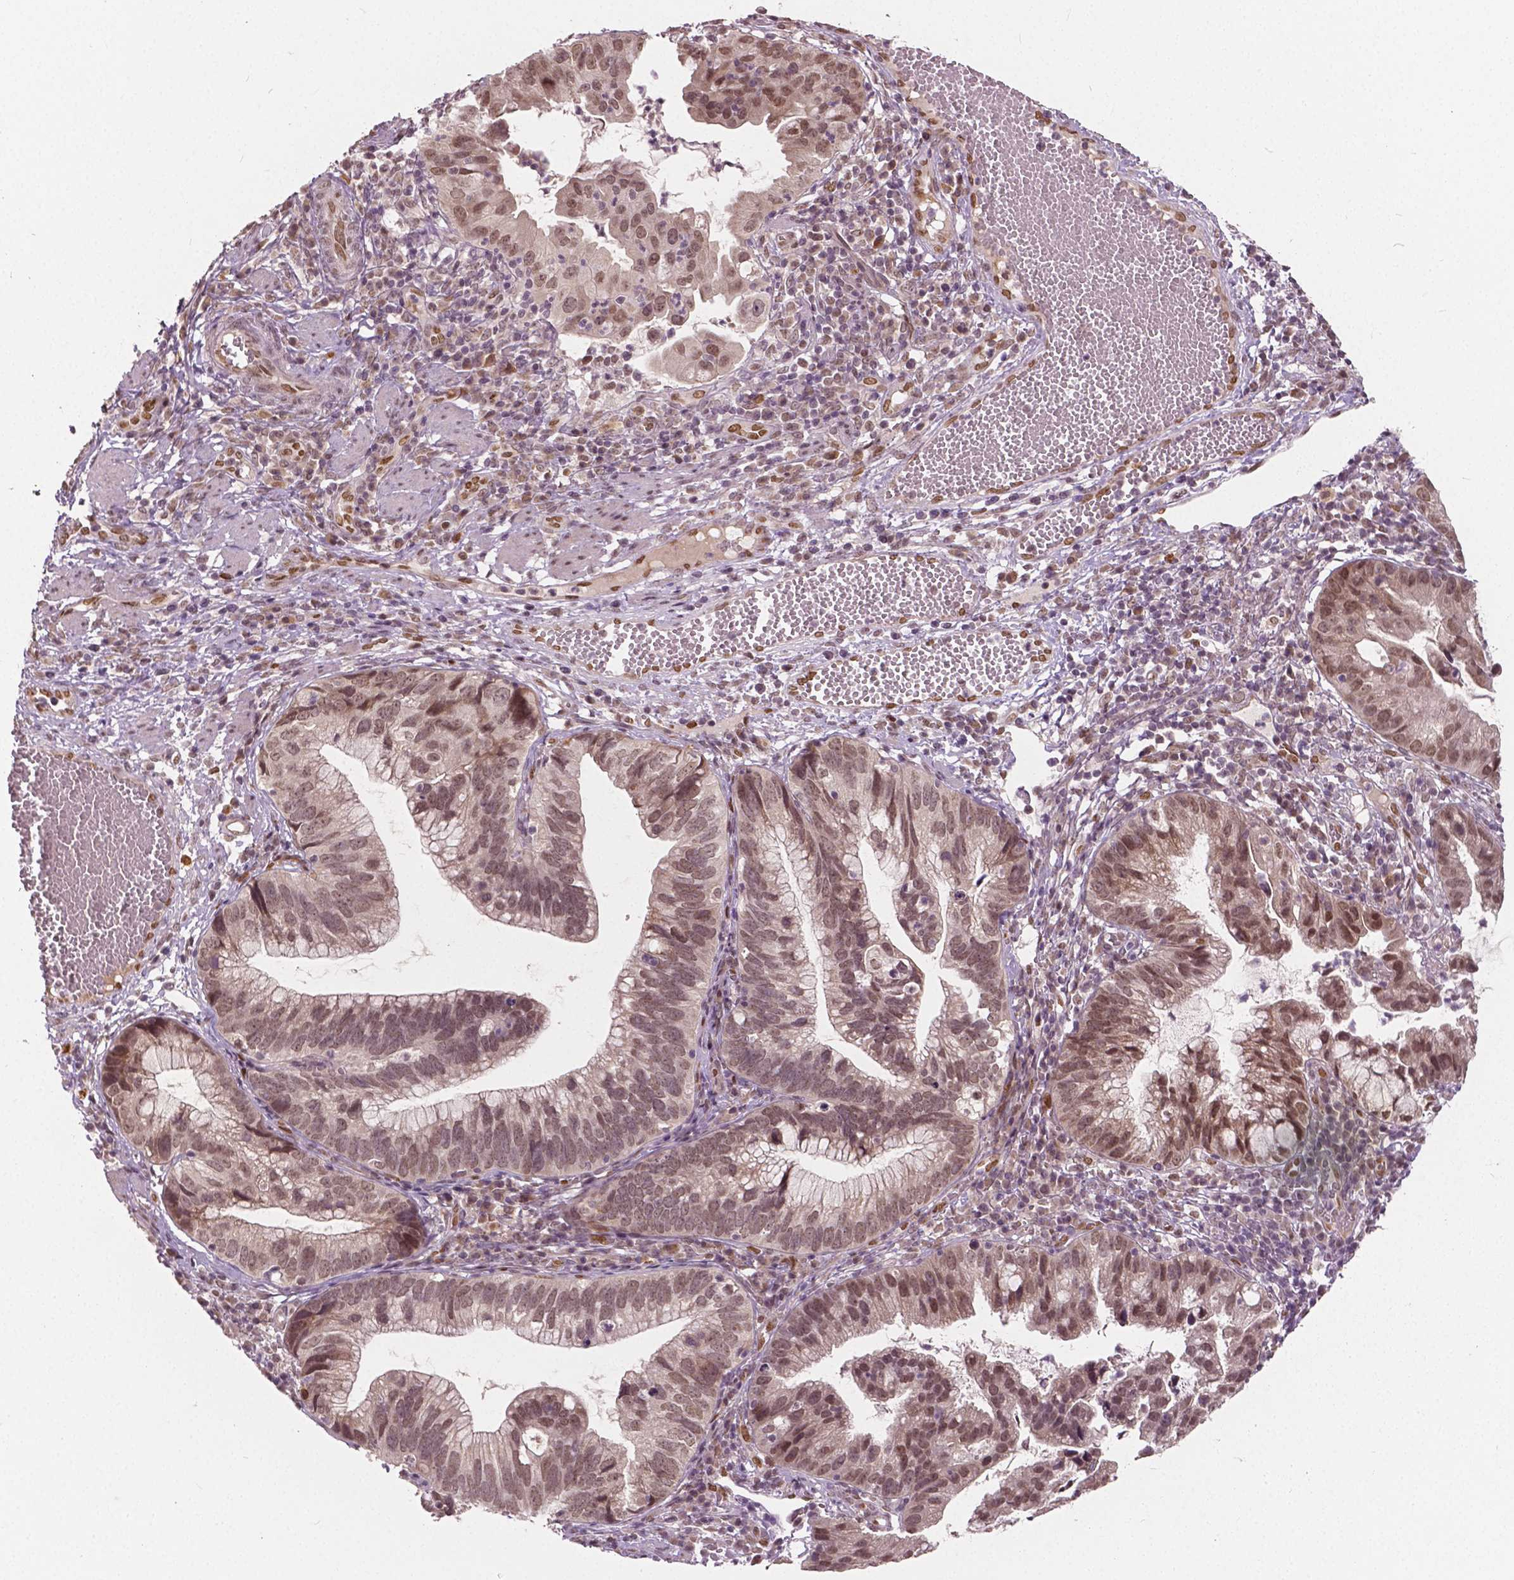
{"staining": {"intensity": "weak", "quantity": "25%-75%", "location": "nuclear"}, "tissue": "cervical cancer", "cell_type": "Tumor cells", "image_type": "cancer", "snomed": [{"axis": "morphology", "description": "Adenocarcinoma, NOS"}, {"axis": "topography", "description": "Cervix"}], "caption": "Immunohistochemistry (DAB (3,3'-diaminobenzidine)) staining of human adenocarcinoma (cervical) demonstrates weak nuclear protein expression in about 25%-75% of tumor cells.", "gene": "HMBOX1", "patient": {"sex": "female", "age": 34}}